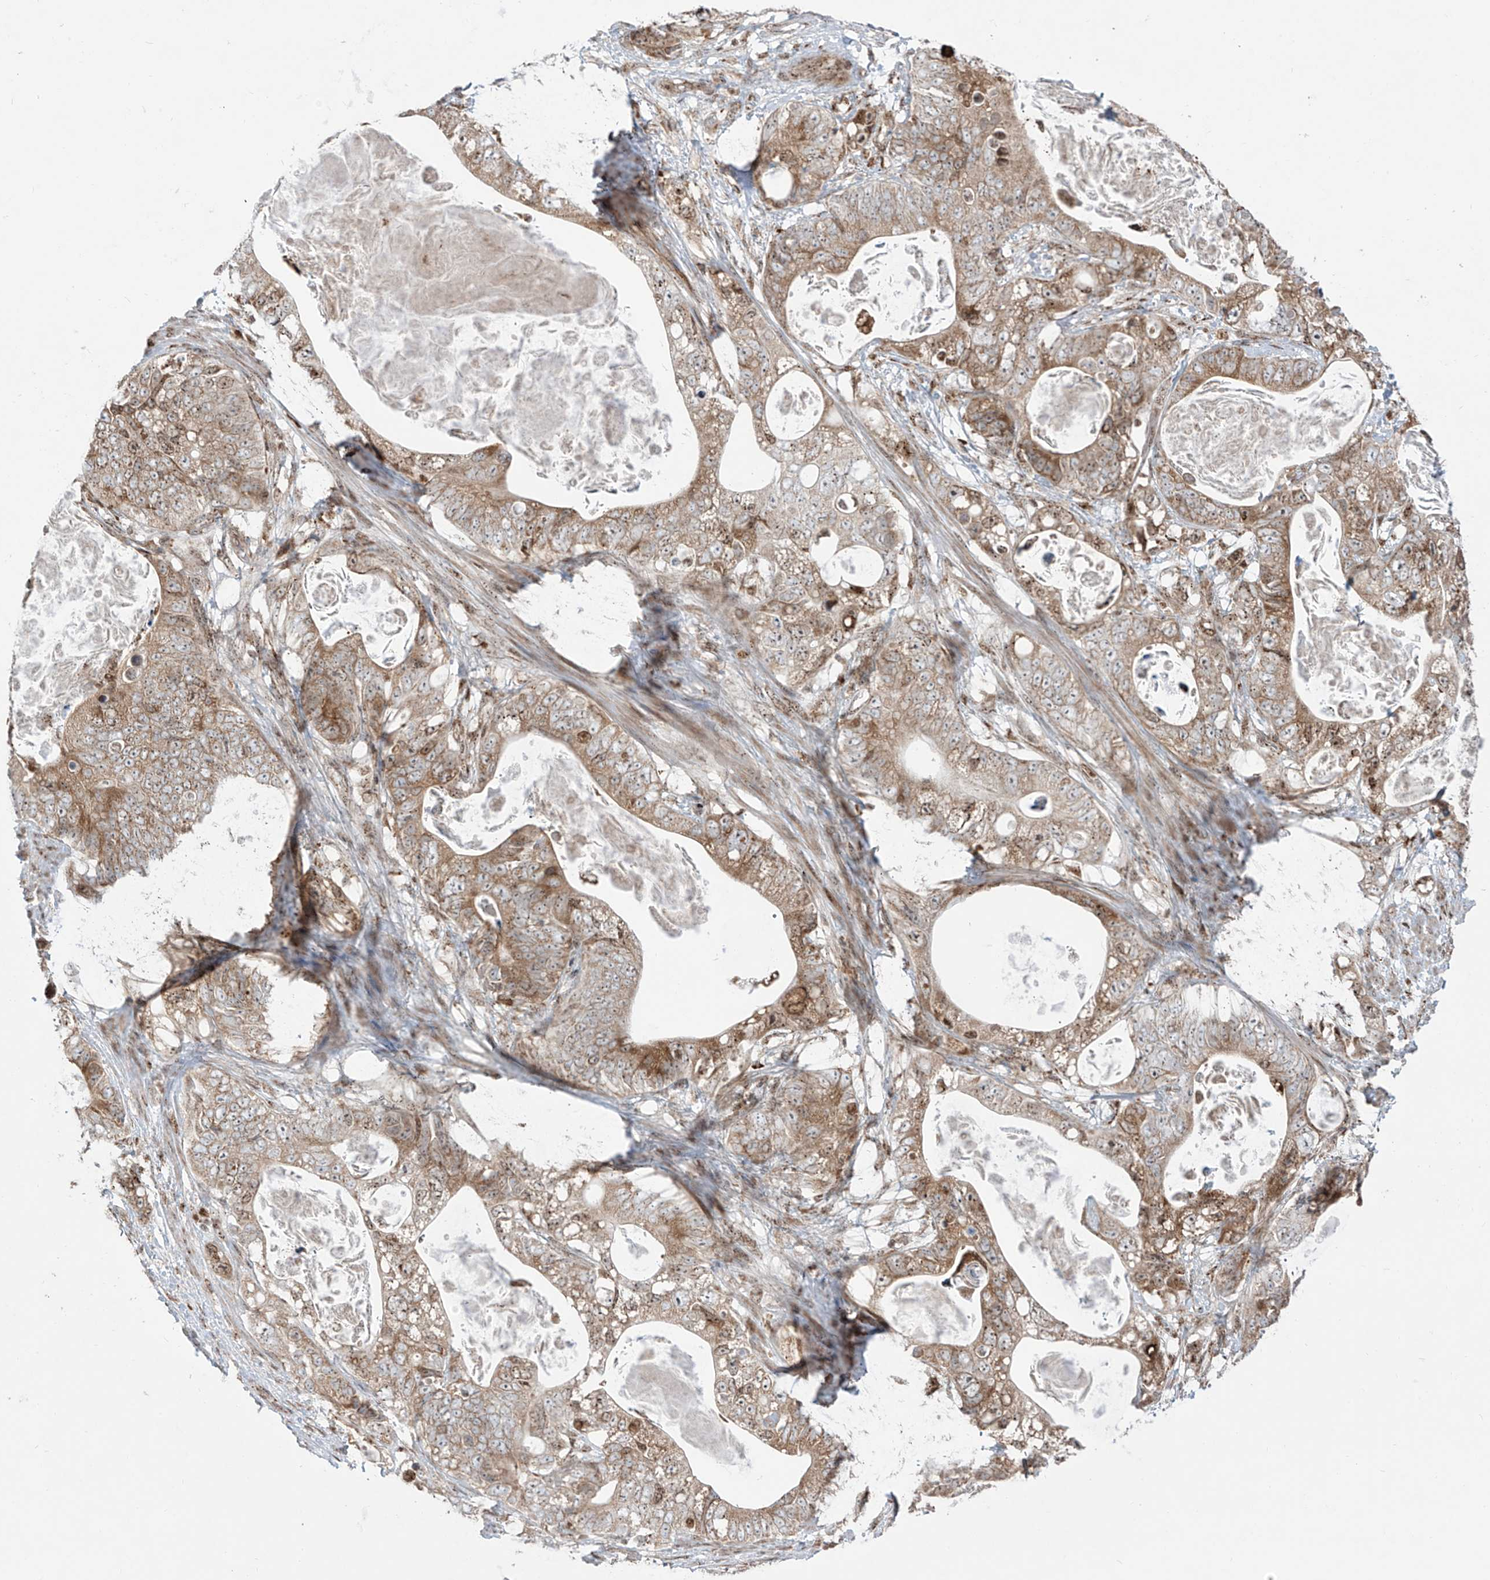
{"staining": {"intensity": "moderate", "quantity": ">75%", "location": "cytoplasmic/membranous"}, "tissue": "stomach cancer", "cell_type": "Tumor cells", "image_type": "cancer", "snomed": [{"axis": "morphology", "description": "Normal tissue, NOS"}, {"axis": "morphology", "description": "Adenocarcinoma, NOS"}, {"axis": "topography", "description": "Stomach"}], "caption": "Stomach cancer (adenocarcinoma) stained with DAB (3,3'-diaminobenzidine) immunohistochemistry (IHC) demonstrates medium levels of moderate cytoplasmic/membranous staining in about >75% of tumor cells. The protein is shown in brown color, while the nuclei are stained blue.", "gene": "ZBTB8A", "patient": {"sex": "female", "age": 89}}